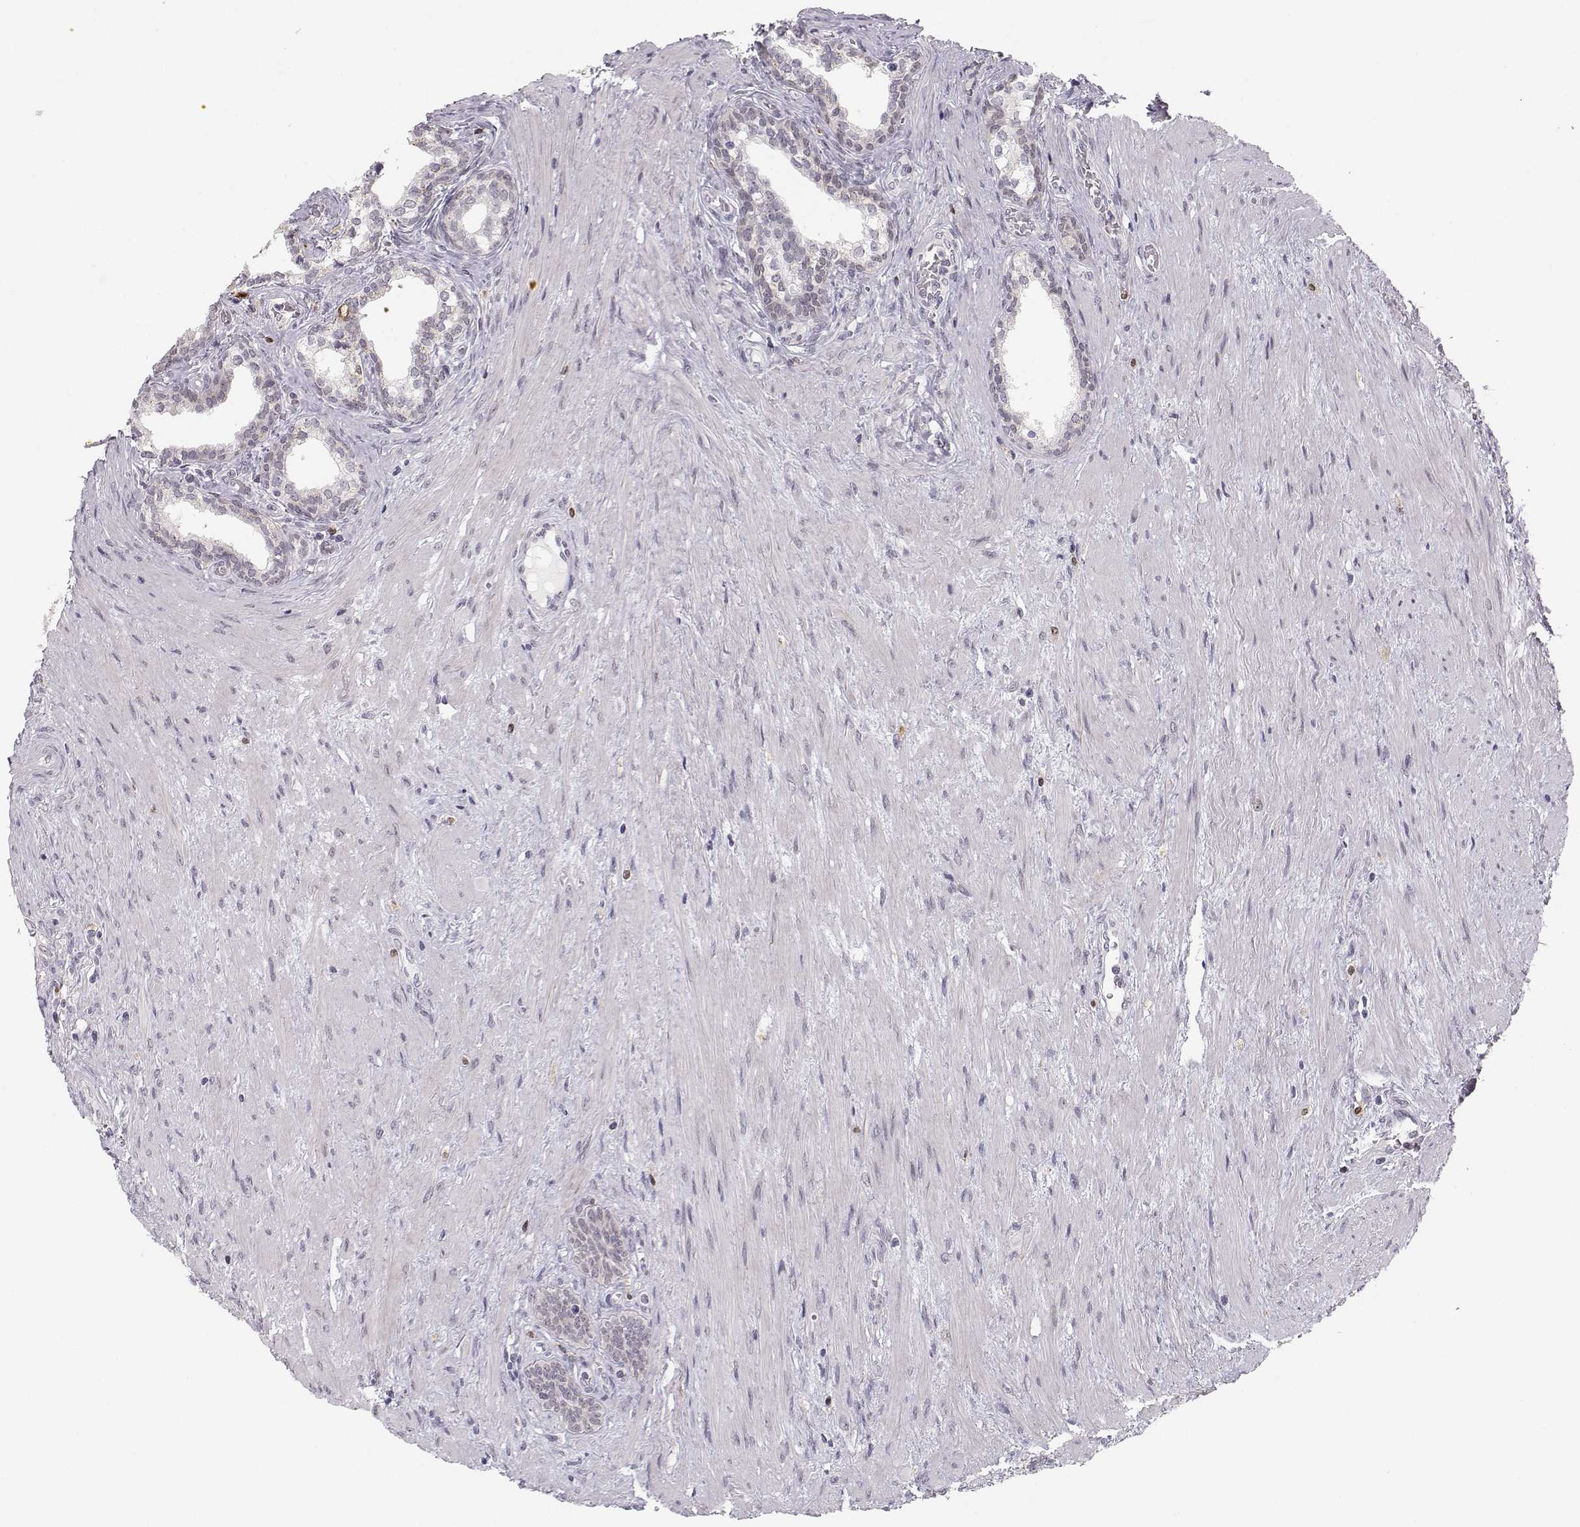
{"staining": {"intensity": "negative", "quantity": "none", "location": "none"}, "tissue": "prostate cancer", "cell_type": "Tumor cells", "image_type": "cancer", "snomed": [{"axis": "morphology", "description": "Adenocarcinoma, NOS"}, {"axis": "morphology", "description": "Adenocarcinoma, High grade"}, {"axis": "topography", "description": "Prostate"}], "caption": "Protein analysis of high-grade adenocarcinoma (prostate) demonstrates no significant expression in tumor cells.", "gene": "HTR7", "patient": {"sex": "male", "age": 61}}